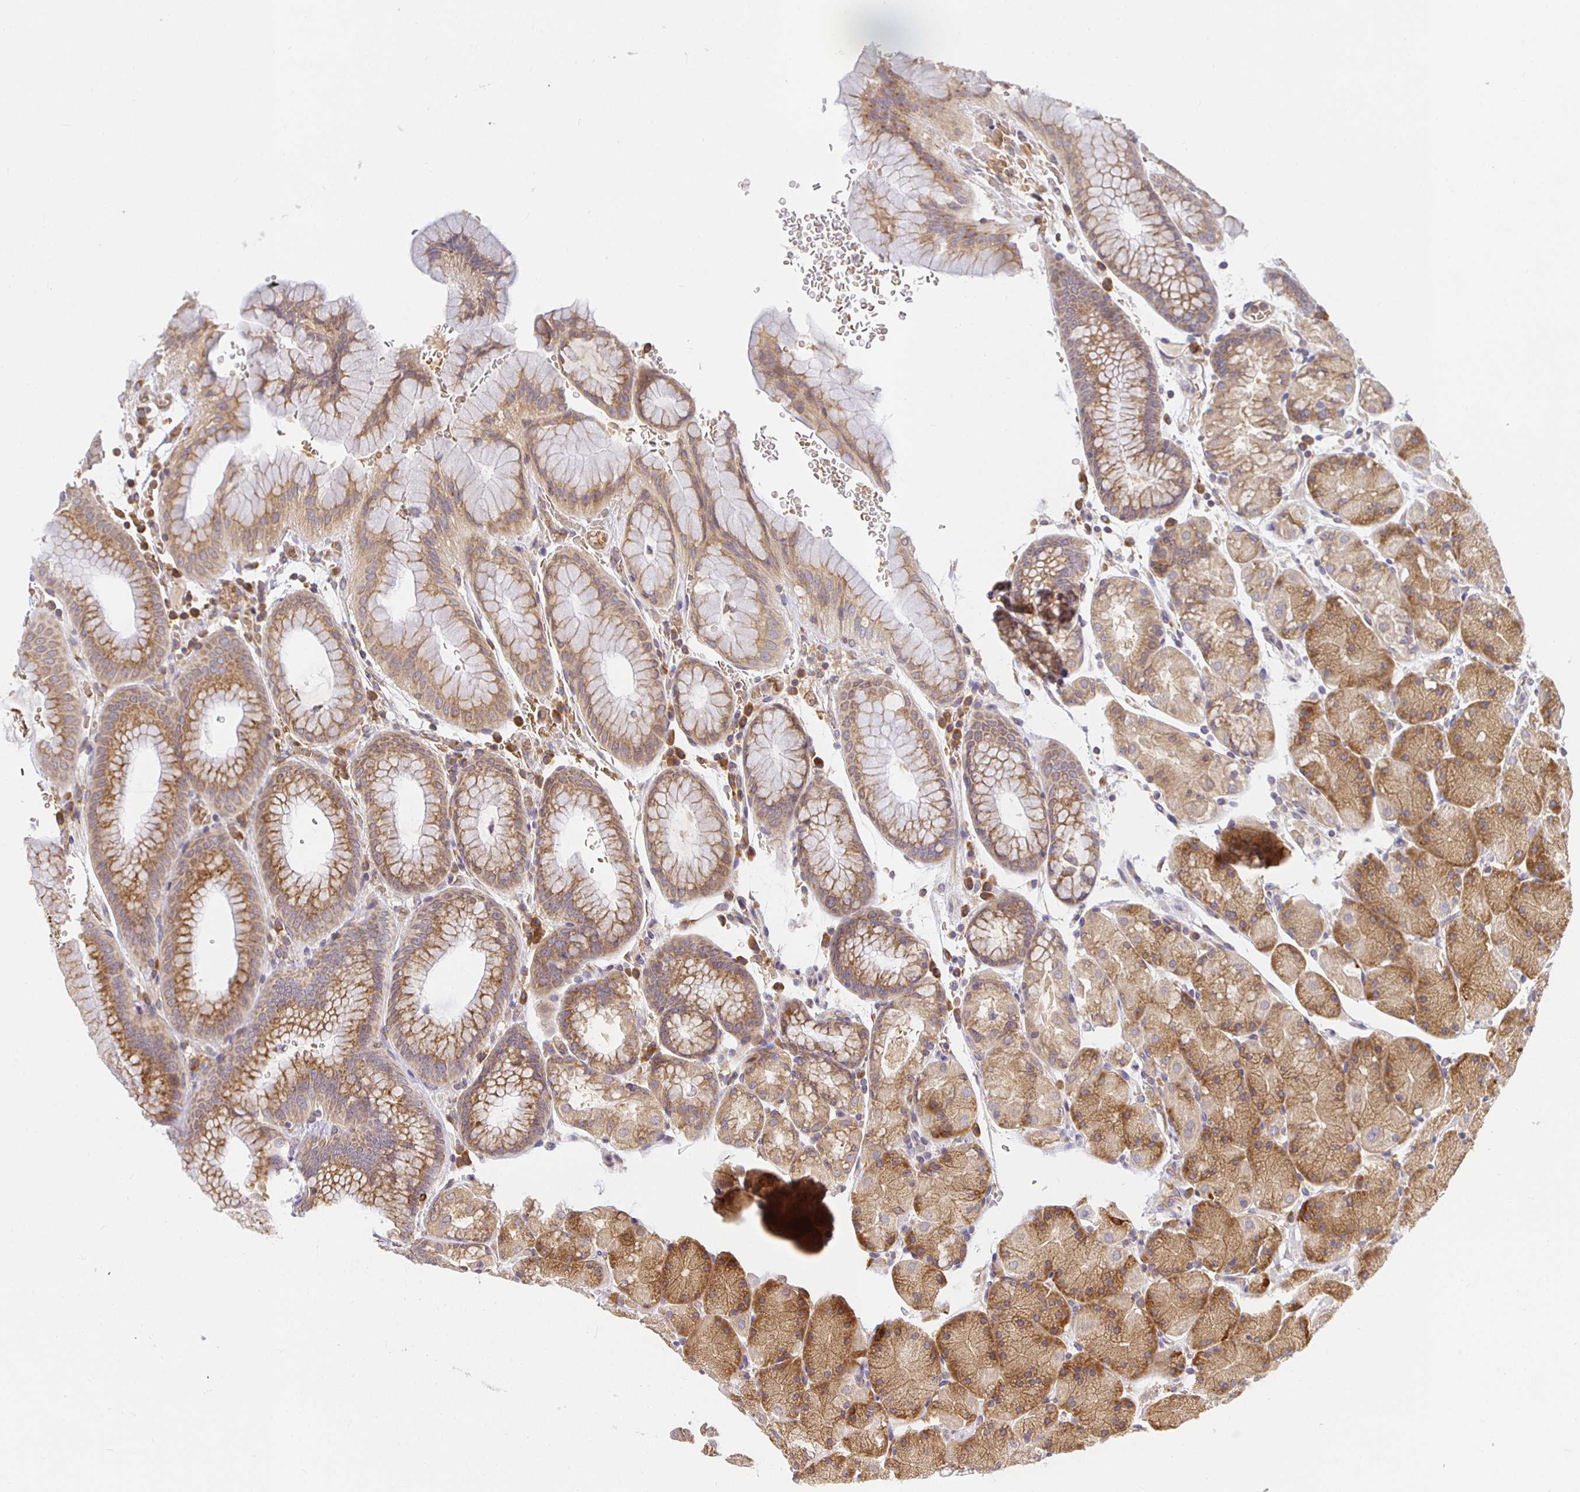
{"staining": {"intensity": "moderate", "quantity": ">75%", "location": "cytoplasmic/membranous"}, "tissue": "stomach", "cell_type": "Glandular cells", "image_type": "normal", "snomed": [{"axis": "morphology", "description": "Normal tissue, NOS"}, {"axis": "topography", "description": "Stomach, upper"}, {"axis": "topography", "description": "Stomach"}], "caption": "A high-resolution photomicrograph shows immunohistochemistry (IHC) staining of benign stomach, which demonstrates moderate cytoplasmic/membranous expression in approximately >75% of glandular cells.", "gene": "IRAK1", "patient": {"sex": "male", "age": 76}}